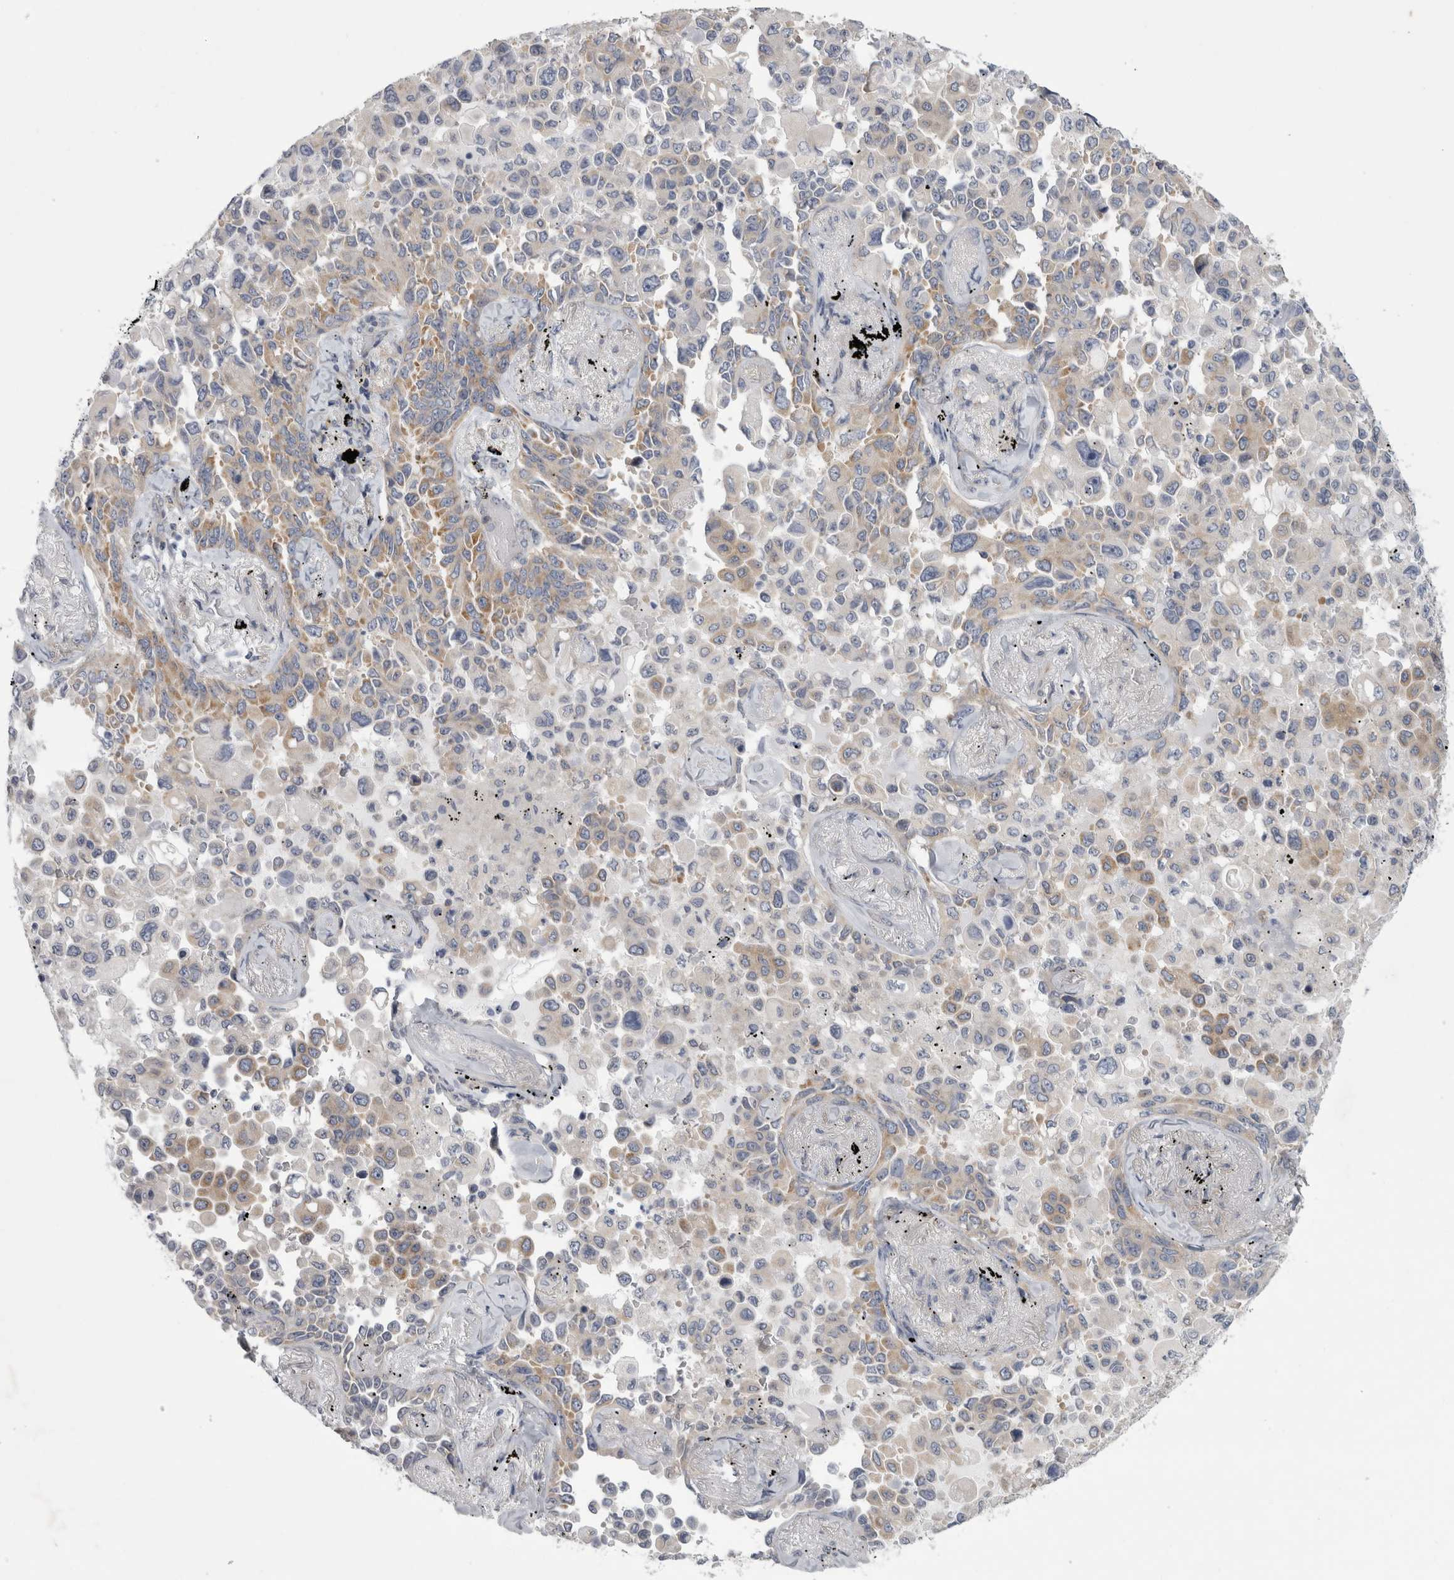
{"staining": {"intensity": "moderate", "quantity": ">75%", "location": "cytoplasmic/membranous"}, "tissue": "lung cancer", "cell_type": "Tumor cells", "image_type": "cancer", "snomed": [{"axis": "morphology", "description": "Adenocarcinoma, NOS"}, {"axis": "topography", "description": "Lung"}], "caption": "DAB immunohistochemical staining of human lung cancer (adenocarcinoma) demonstrates moderate cytoplasmic/membranous protein positivity in approximately >75% of tumor cells.", "gene": "PRRC2C", "patient": {"sex": "female", "age": 67}}